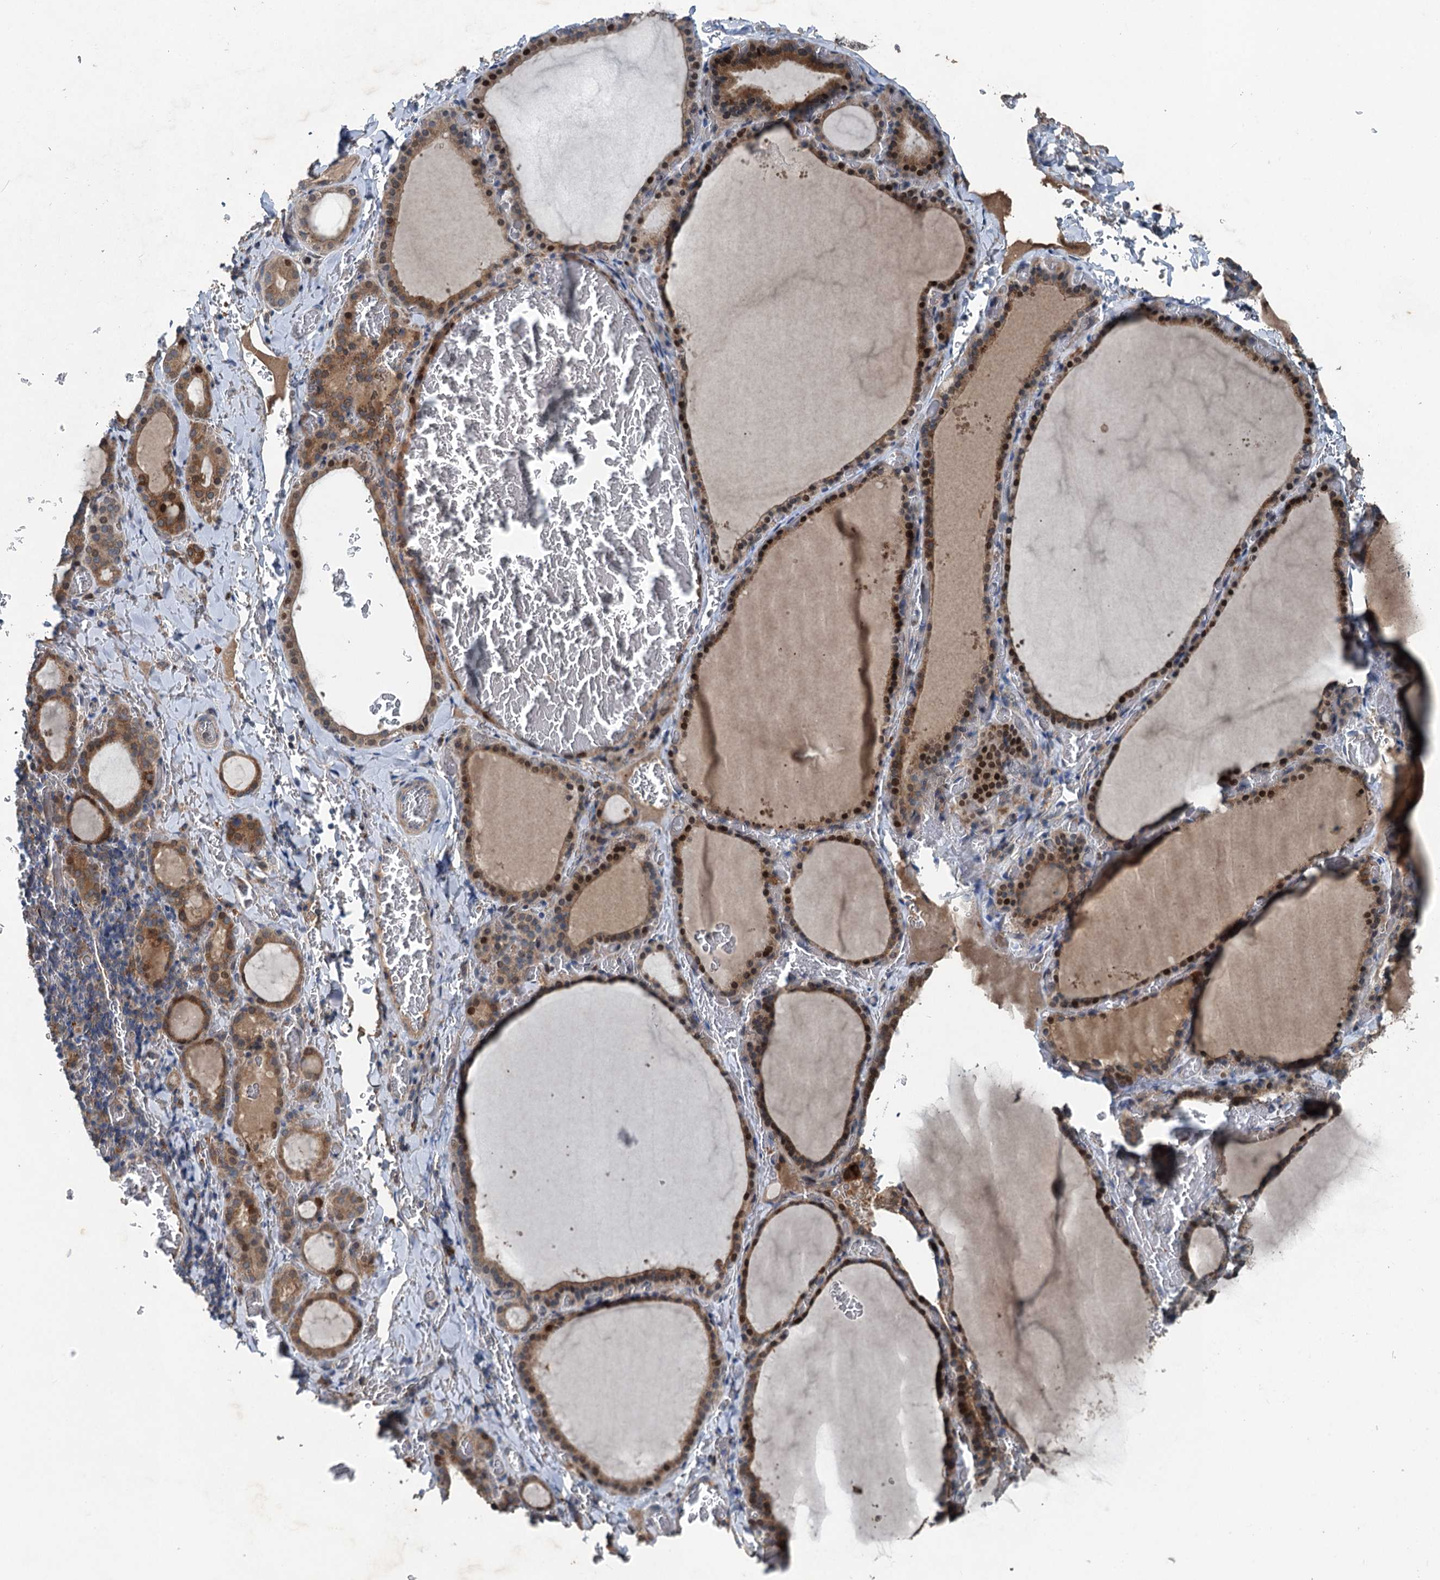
{"staining": {"intensity": "strong", "quantity": "25%-75%", "location": "cytoplasmic/membranous,nuclear"}, "tissue": "thyroid gland", "cell_type": "Glandular cells", "image_type": "normal", "snomed": [{"axis": "morphology", "description": "Normal tissue, NOS"}, {"axis": "topography", "description": "Thyroid gland"}], "caption": "A high amount of strong cytoplasmic/membranous,nuclear expression is appreciated in about 25%-75% of glandular cells in normal thyroid gland. Nuclei are stained in blue.", "gene": "TAPBPL", "patient": {"sex": "female", "age": 39}}